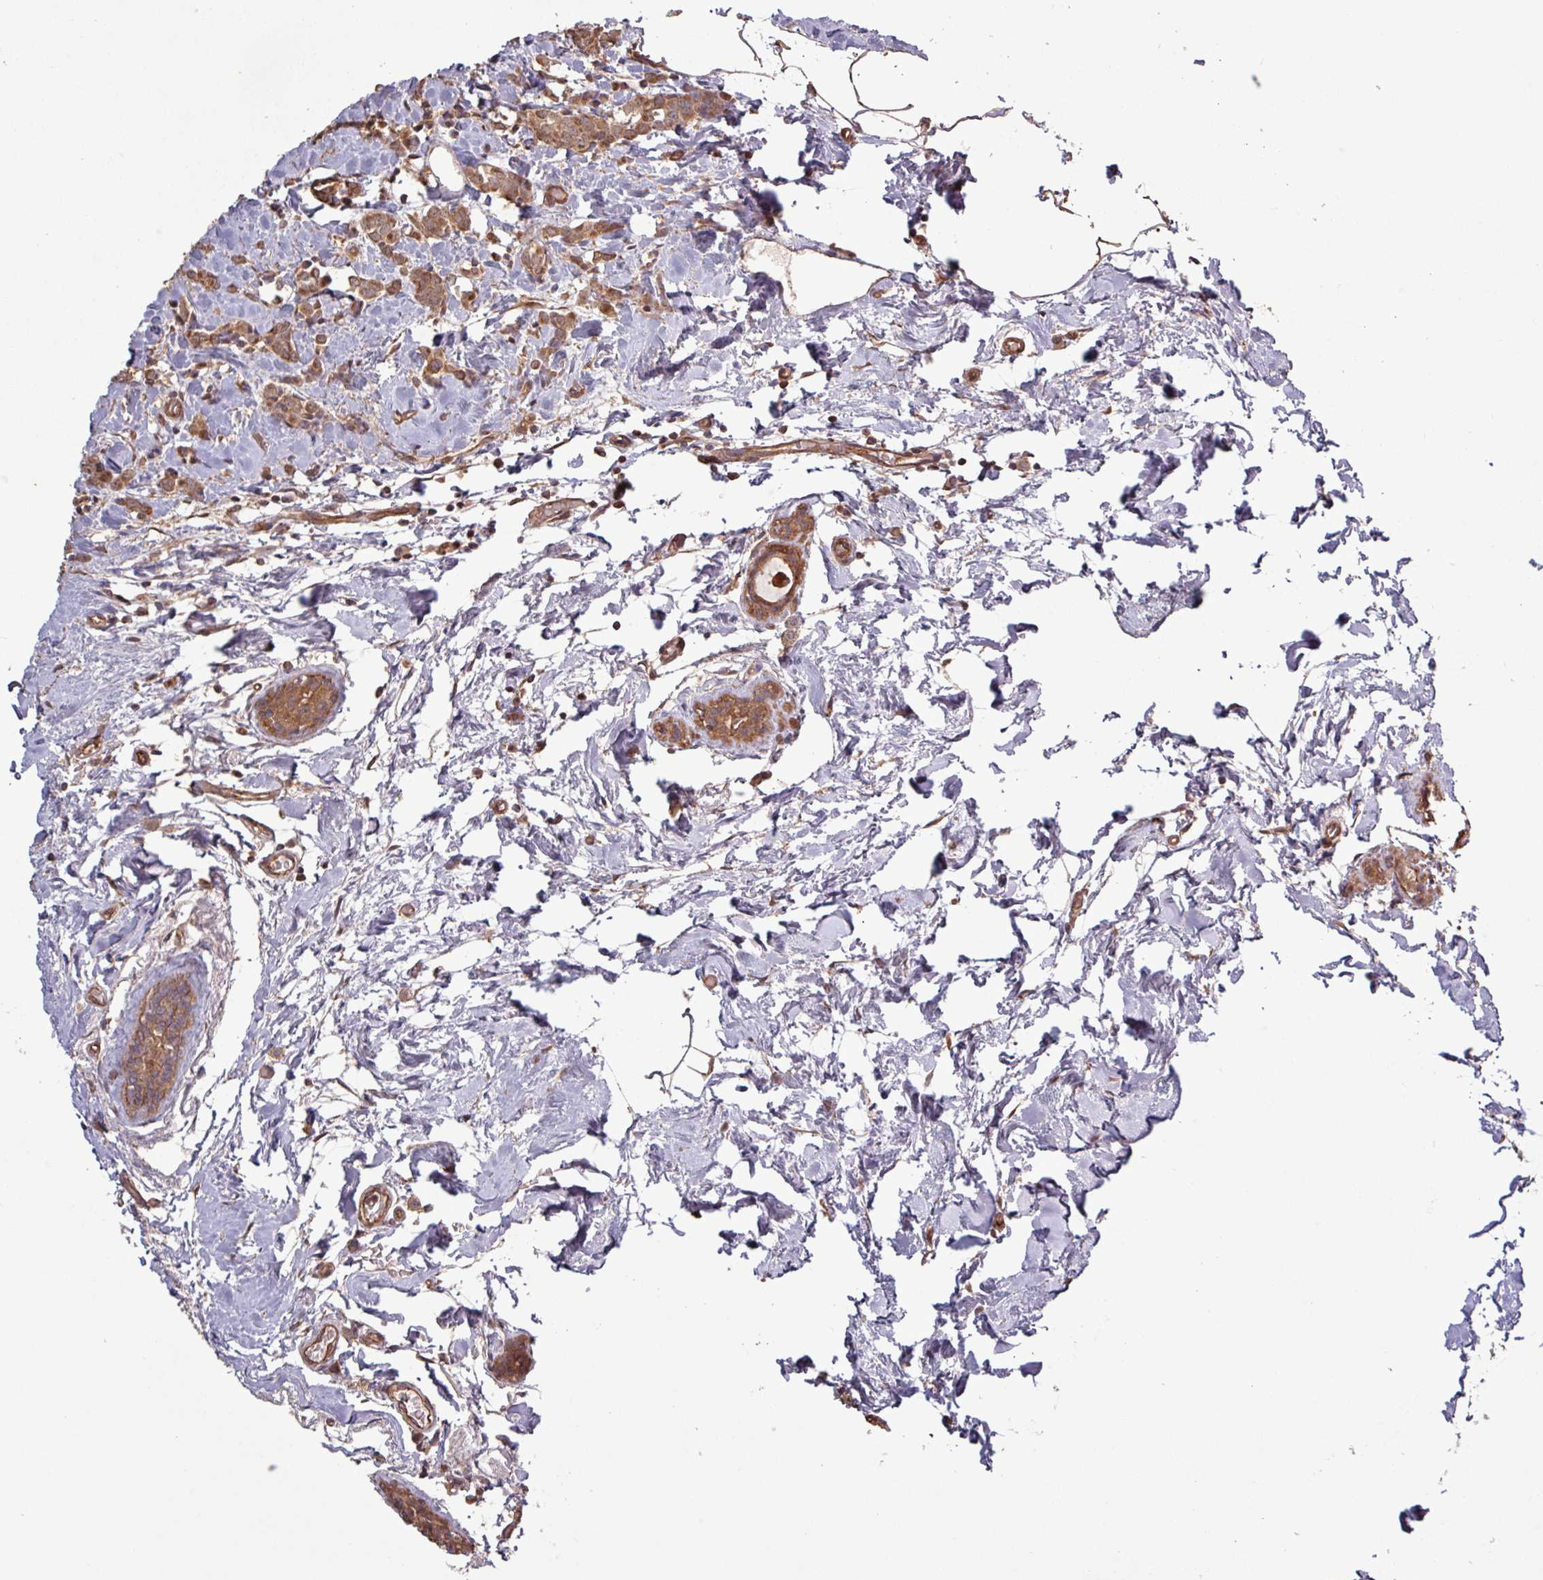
{"staining": {"intensity": "moderate", "quantity": ">75%", "location": "cytoplasmic/membranous"}, "tissue": "breast cancer", "cell_type": "Tumor cells", "image_type": "cancer", "snomed": [{"axis": "morphology", "description": "Lobular carcinoma"}, {"axis": "topography", "description": "Breast"}], "caption": "The image demonstrates a brown stain indicating the presence of a protein in the cytoplasmic/membranous of tumor cells in breast lobular carcinoma.", "gene": "TRABD2A", "patient": {"sex": "female", "age": 84}}